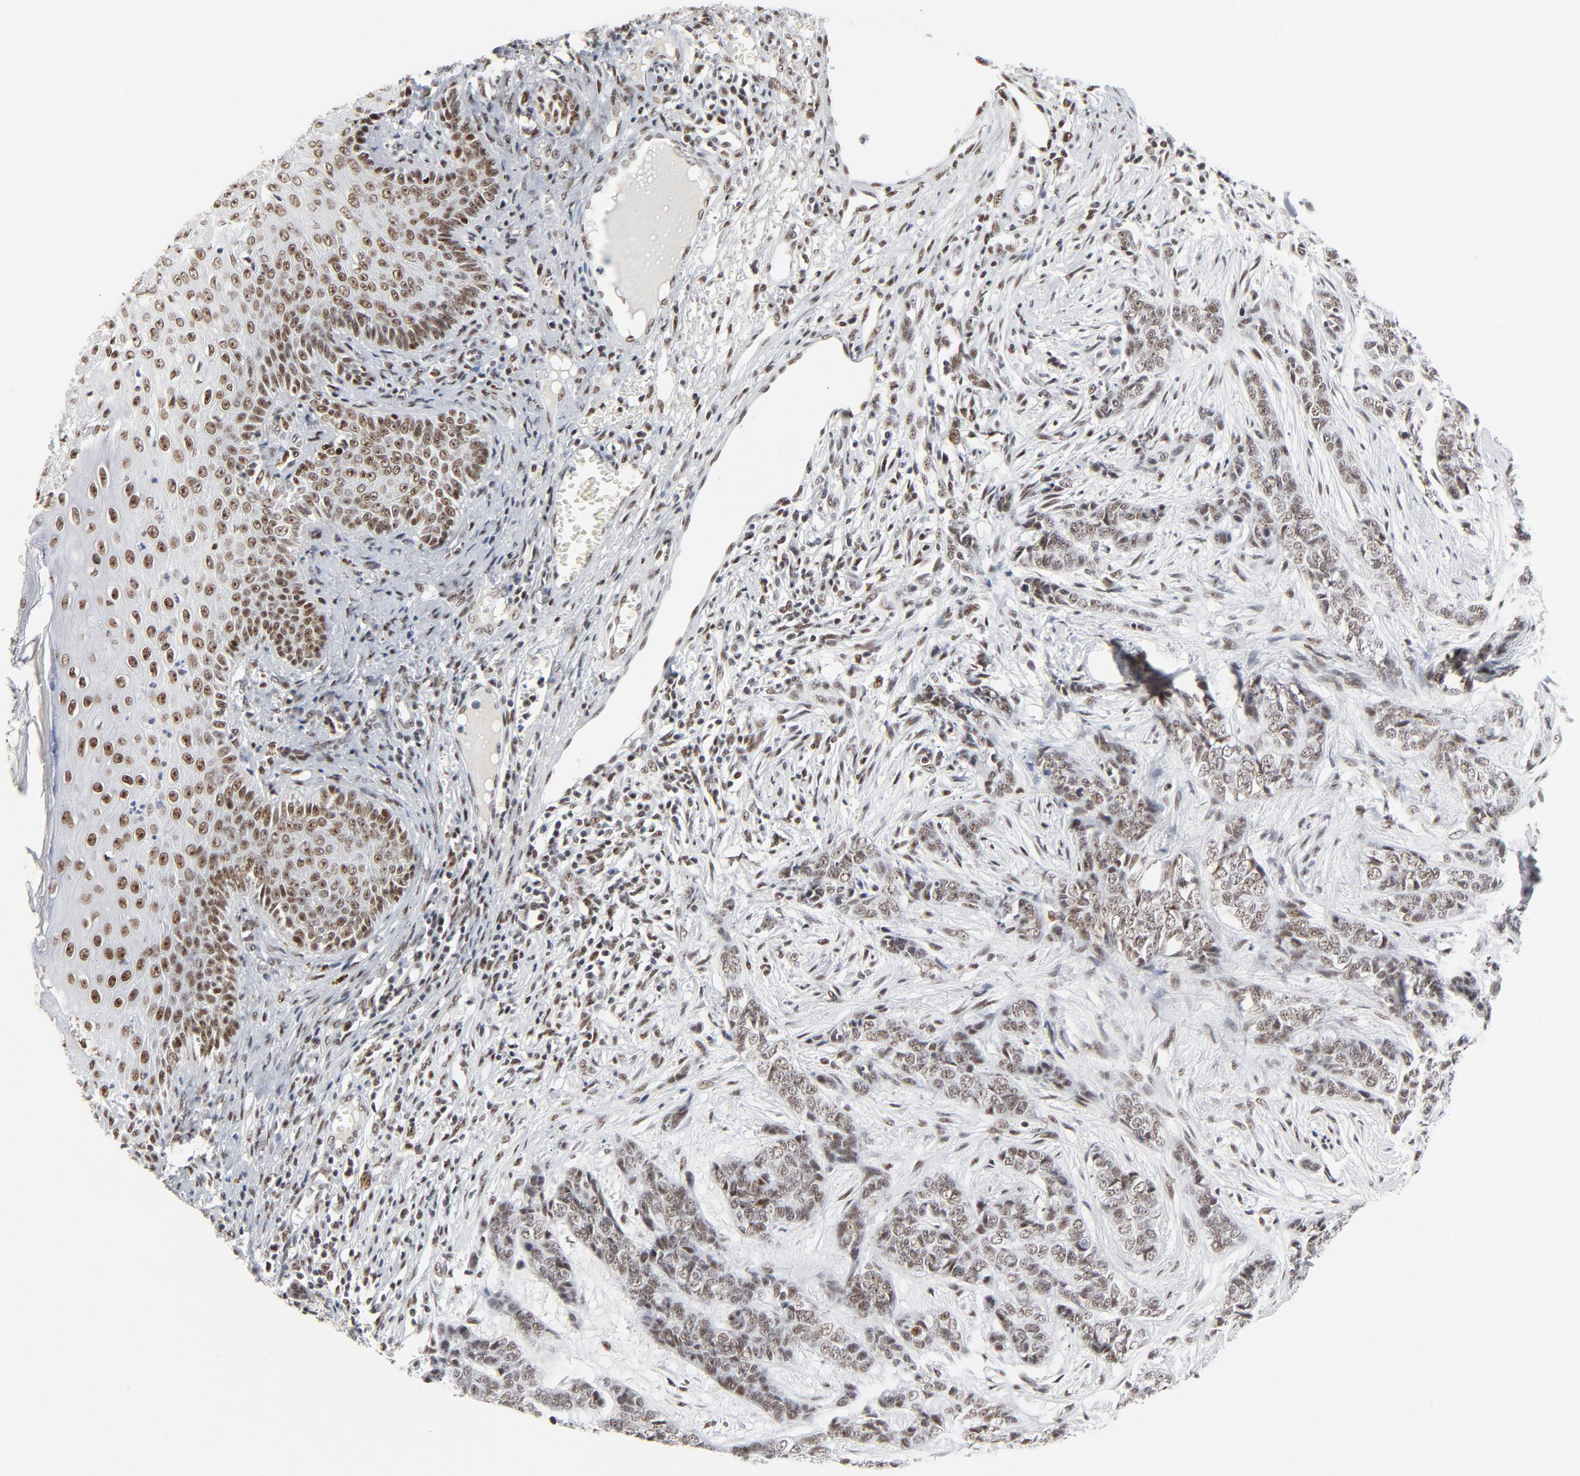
{"staining": {"intensity": "moderate", "quantity": ">75%", "location": "nuclear"}, "tissue": "skin cancer", "cell_type": "Tumor cells", "image_type": "cancer", "snomed": [{"axis": "morphology", "description": "Basal cell carcinoma"}, {"axis": "topography", "description": "Skin"}], "caption": "Brown immunohistochemical staining in human skin cancer reveals moderate nuclear positivity in about >75% of tumor cells.", "gene": "GTF2H1", "patient": {"sex": "female", "age": 64}}